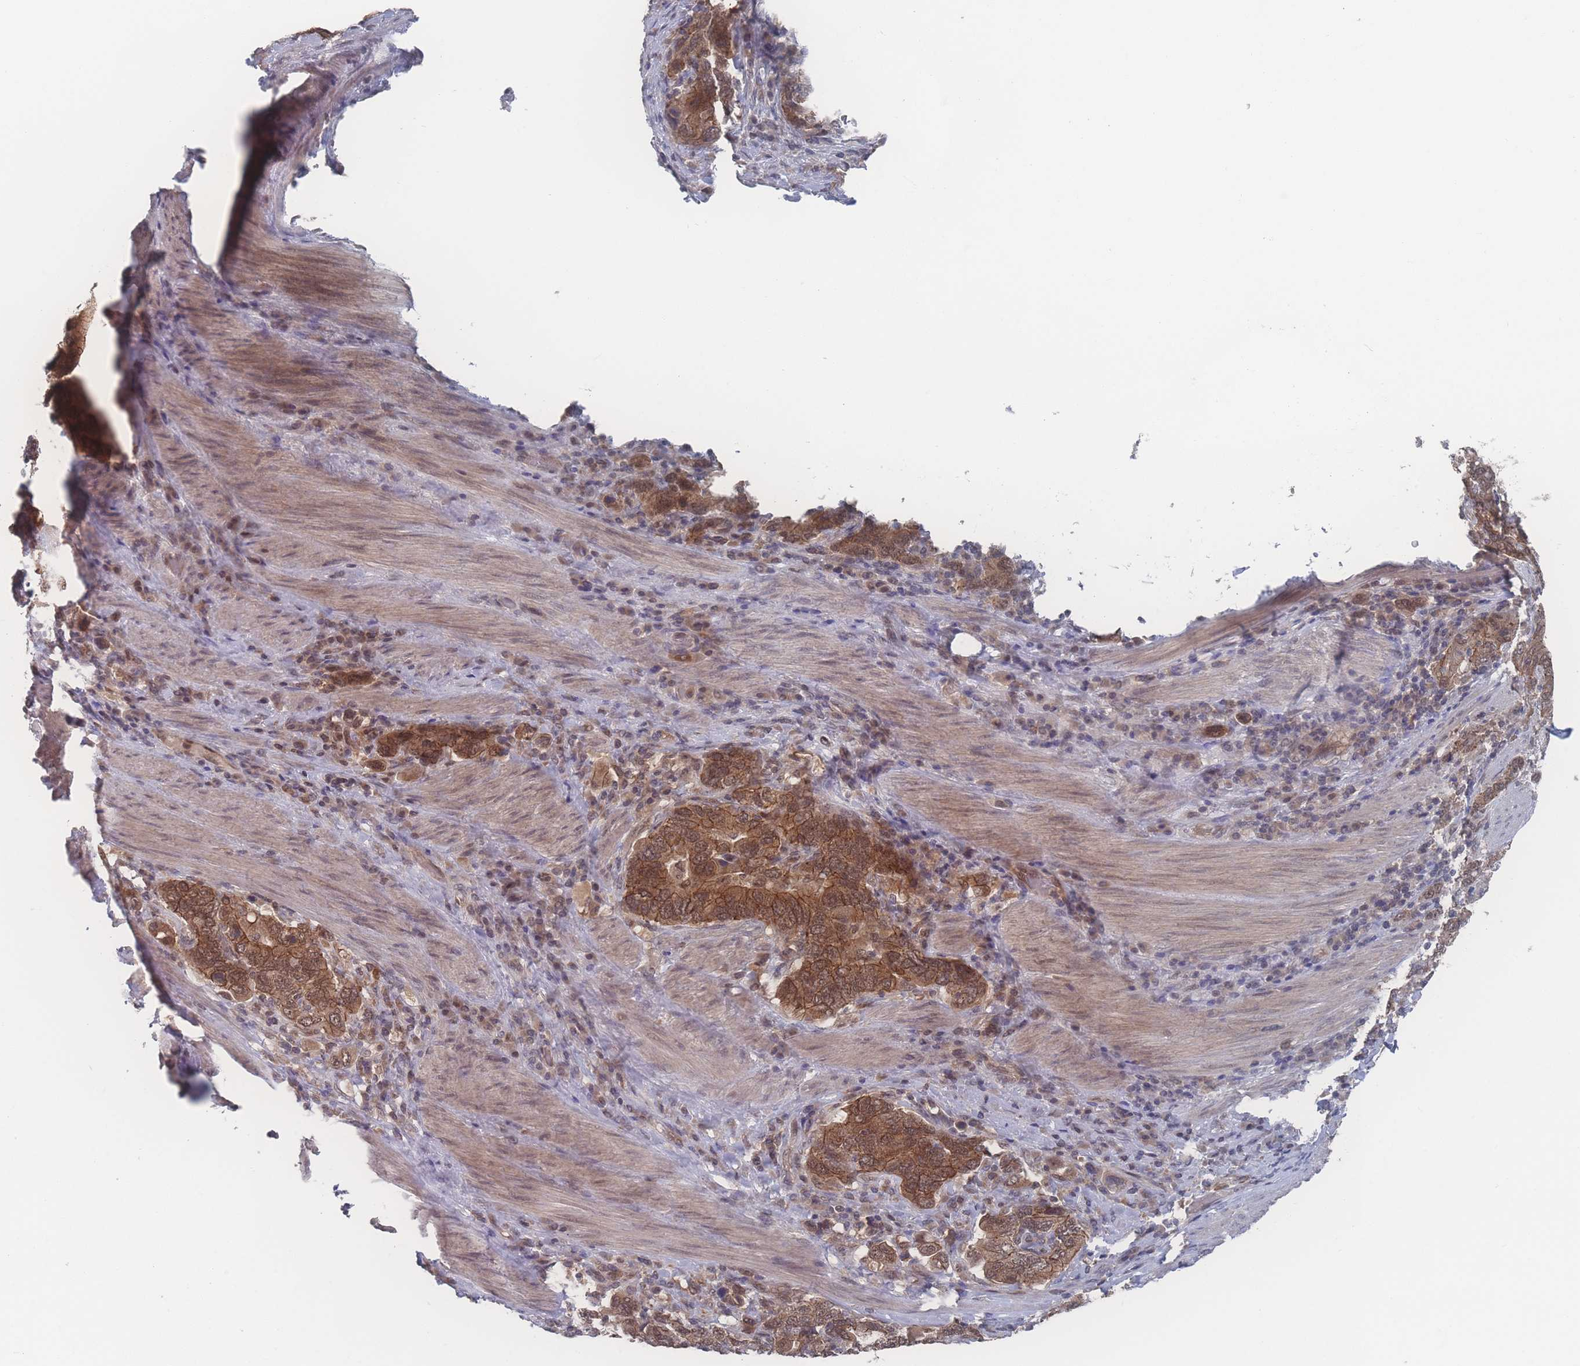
{"staining": {"intensity": "moderate", "quantity": ">75%", "location": "cytoplasmic/membranous,nuclear"}, "tissue": "stomach cancer", "cell_type": "Tumor cells", "image_type": "cancer", "snomed": [{"axis": "morphology", "description": "Adenocarcinoma, NOS"}, {"axis": "topography", "description": "Stomach, upper"}, {"axis": "topography", "description": "Stomach"}], "caption": "A photomicrograph showing moderate cytoplasmic/membranous and nuclear positivity in approximately >75% of tumor cells in stomach cancer (adenocarcinoma), as visualized by brown immunohistochemical staining.", "gene": "NBEAL1", "patient": {"sex": "male", "age": 62}}